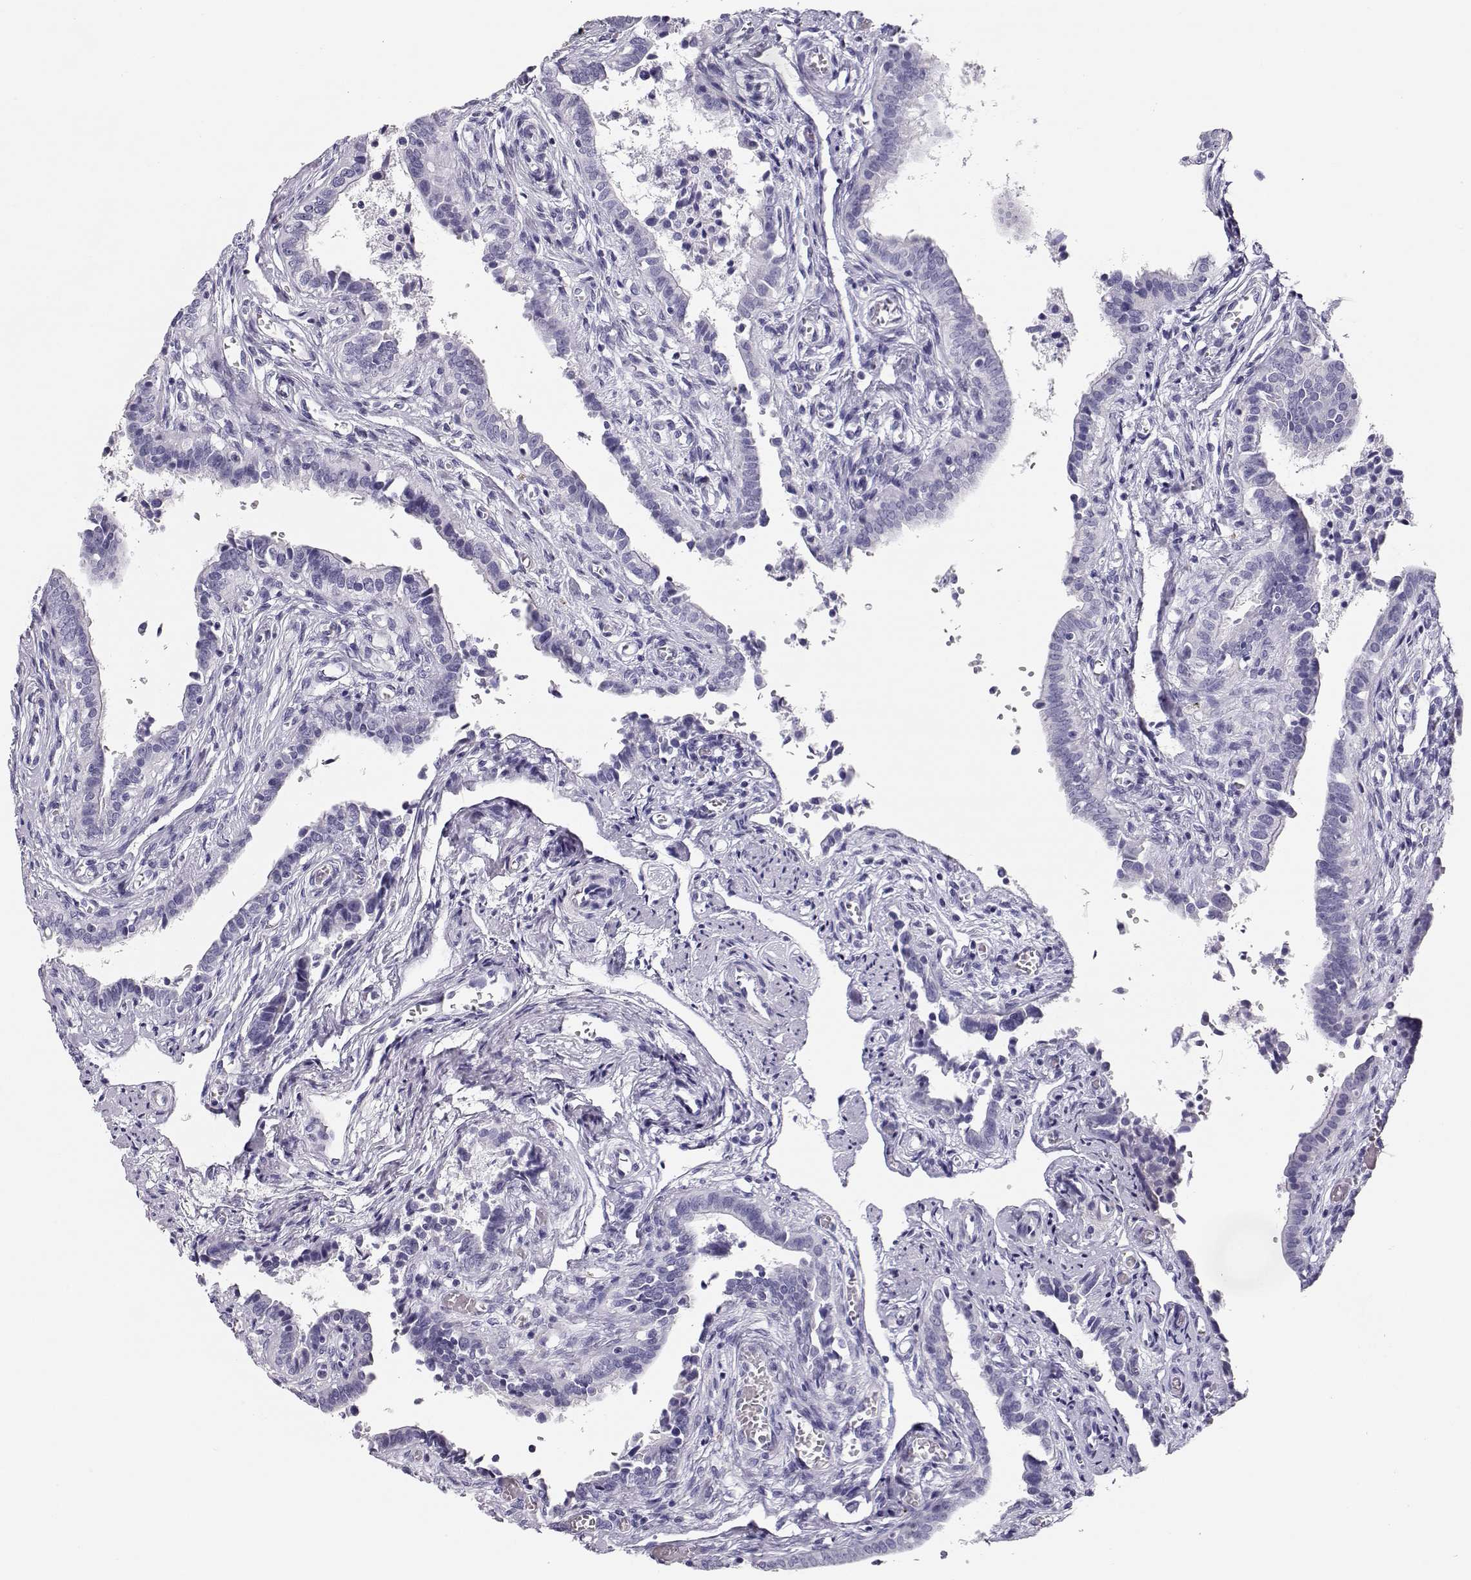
{"staining": {"intensity": "negative", "quantity": "none", "location": "none"}, "tissue": "fallopian tube", "cell_type": "Glandular cells", "image_type": "normal", "snomed": [{"axis": "morphology", "description": "Normal tissue, NOS"}, {"axis": "morphology", "description": "Carcinoma, endometroid"}, {"axis": "topography", "description": "Fallopian tube"}, {"axis": "topography", "description": "Ovary"}], "caption": "Fallopian tube stained for a protein using IHC exhibits no positivity glandular cells.", "gene": "MAGEC1", "patient": {"sex": "female", "age": 42}}